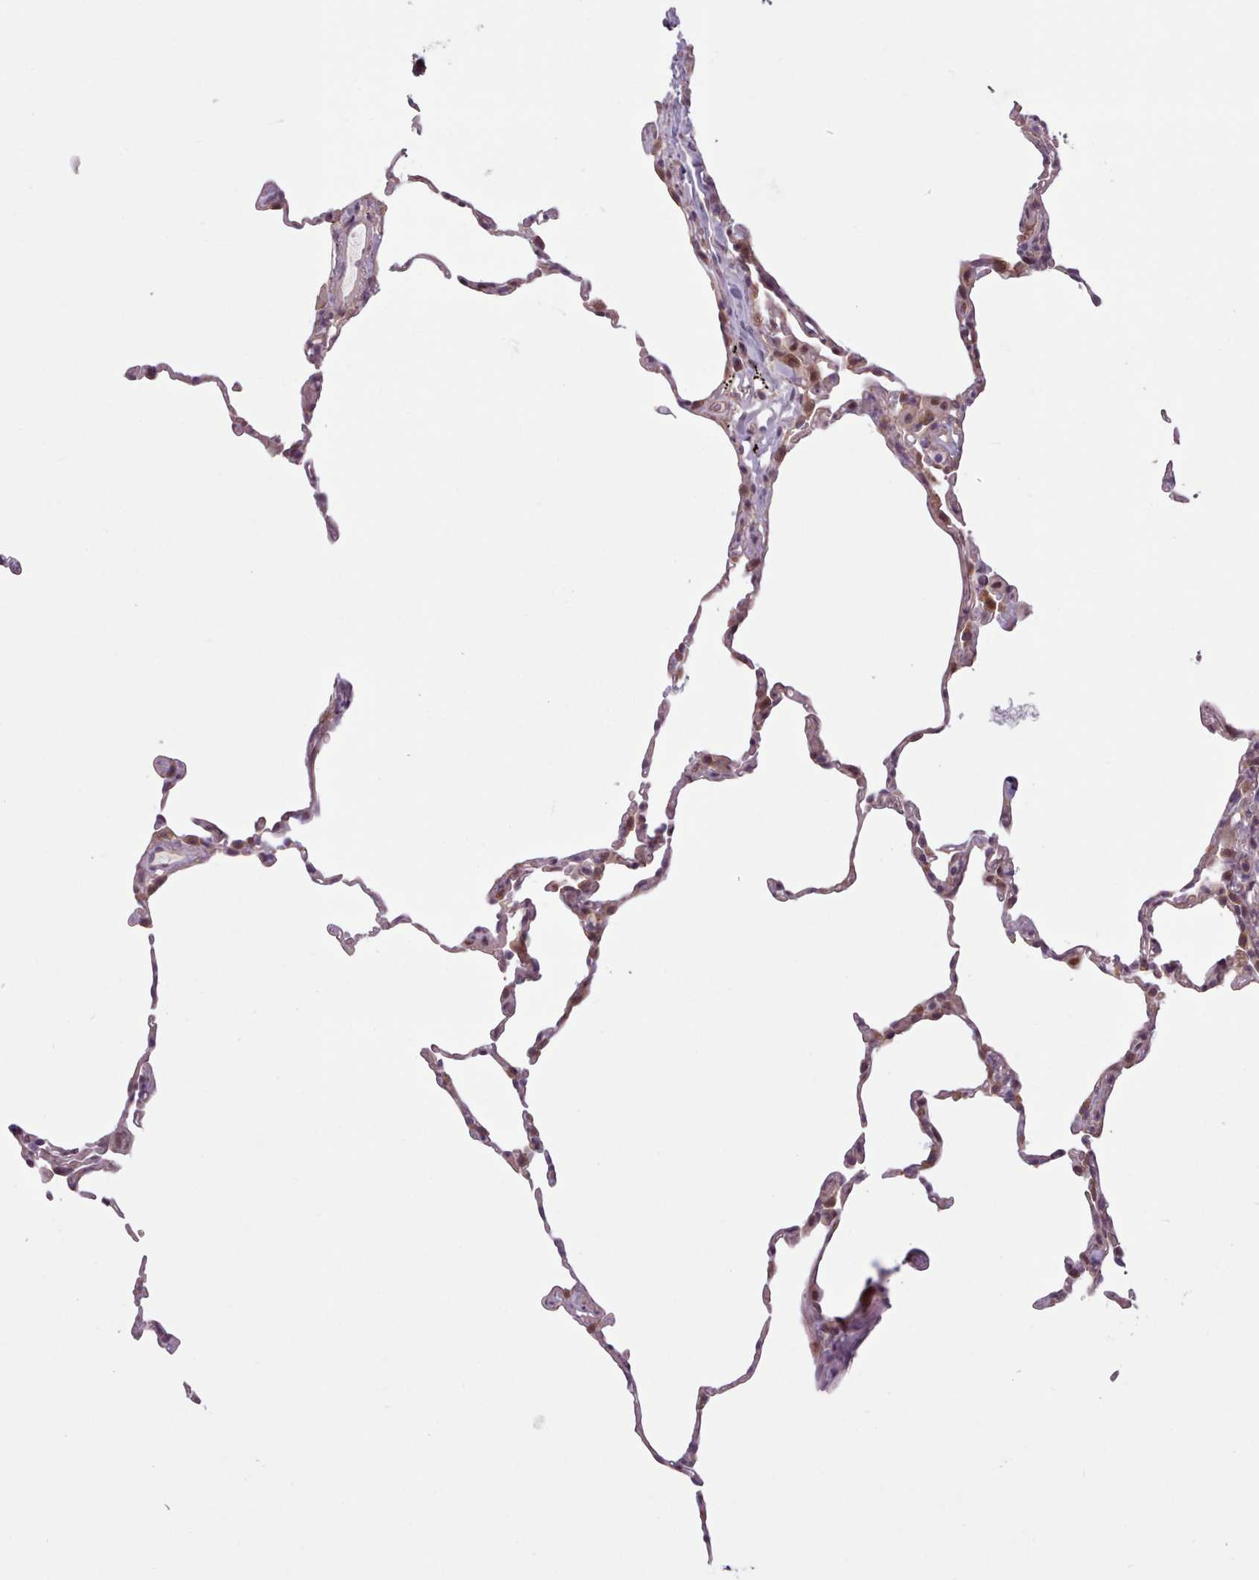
{"staining": {"intensity": "moderate", "quantity": "25%-75%", "location": "cytoplasmic/membranous,nuclear"}, "tissue": "lung", "cell_type": "Alveolar cells", "image_type": "normal", "snomed": [{"axis": "morphology", "description": "Normal tissue, NOS"}, {"axis": "topography", "description": "Lung"}], "caption": "The histopathology image exhibits a brown stain indicating the presence of a protein in the cytoplasmic/membranous,nuclear of alveolar cells in lung. Immunohistochemistry stains the protein in brown and the nuclei are stained blue.", "gene": "KBTBD6", "patient": {"sex": "female", "age": 57}}